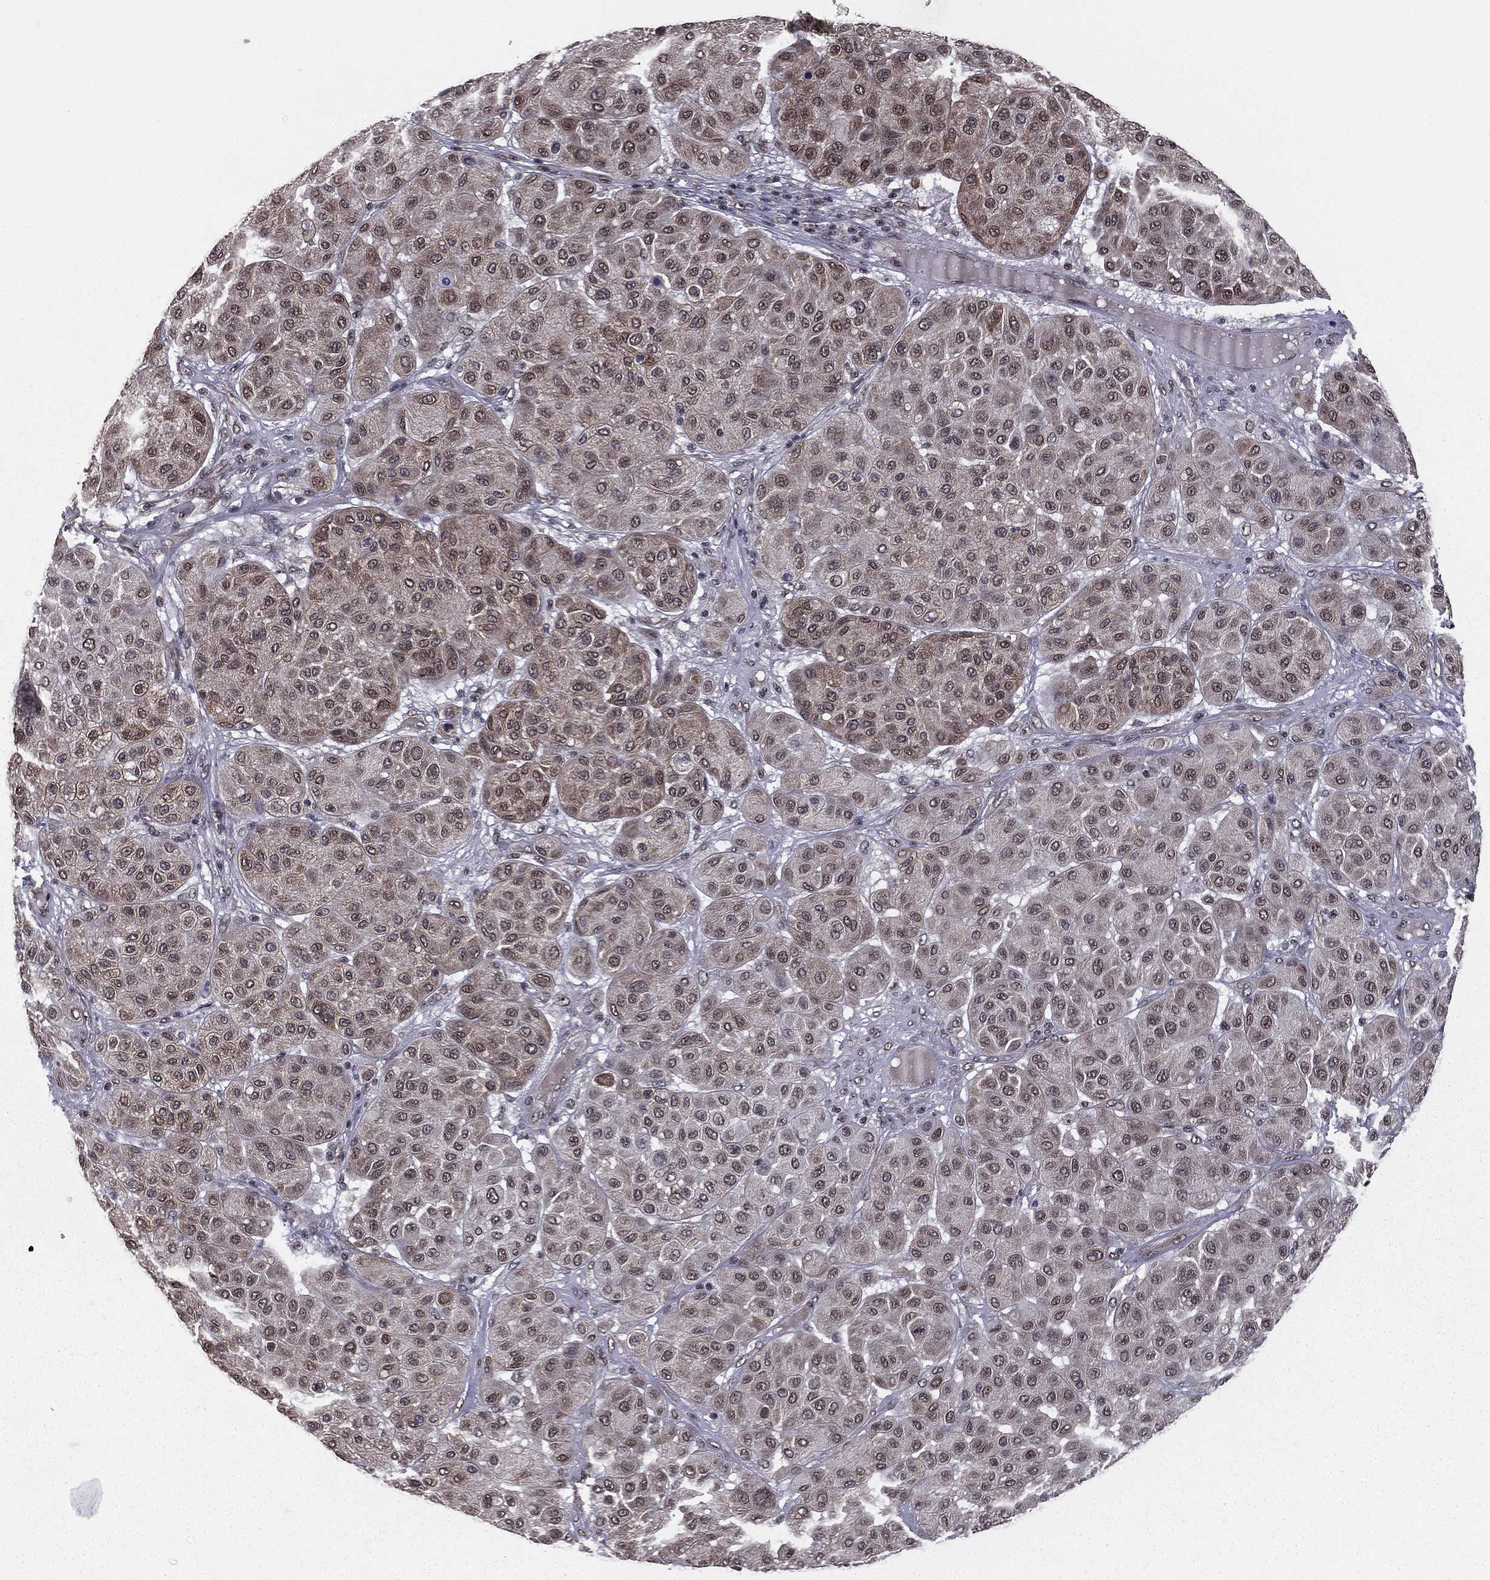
{"staining": {"intensity": "moderate", "quantity": "<25%", "location": "cytoplasmic/membranous,nuclear"}, "tissue": "melanoma", "cell_type": "Tumor cells", "image_type": "cancer", "snomed": [{"axis": "morphology", "description": "Malignant melanoma, Metastatic site"}, {"axis": "topography", "description": "Smooth muscle"}], "caption": "Brown immunohistochemical staining in human malignant melanoma (metastatic site) displays moderate cytoplasmic/membranous and nuclear staining in about <25% of tumor cells. (Brightfield microscopy of DAB IHC at high magnification).", "gene": "RARB", "patient": {"sex": "male", "age": 41}}